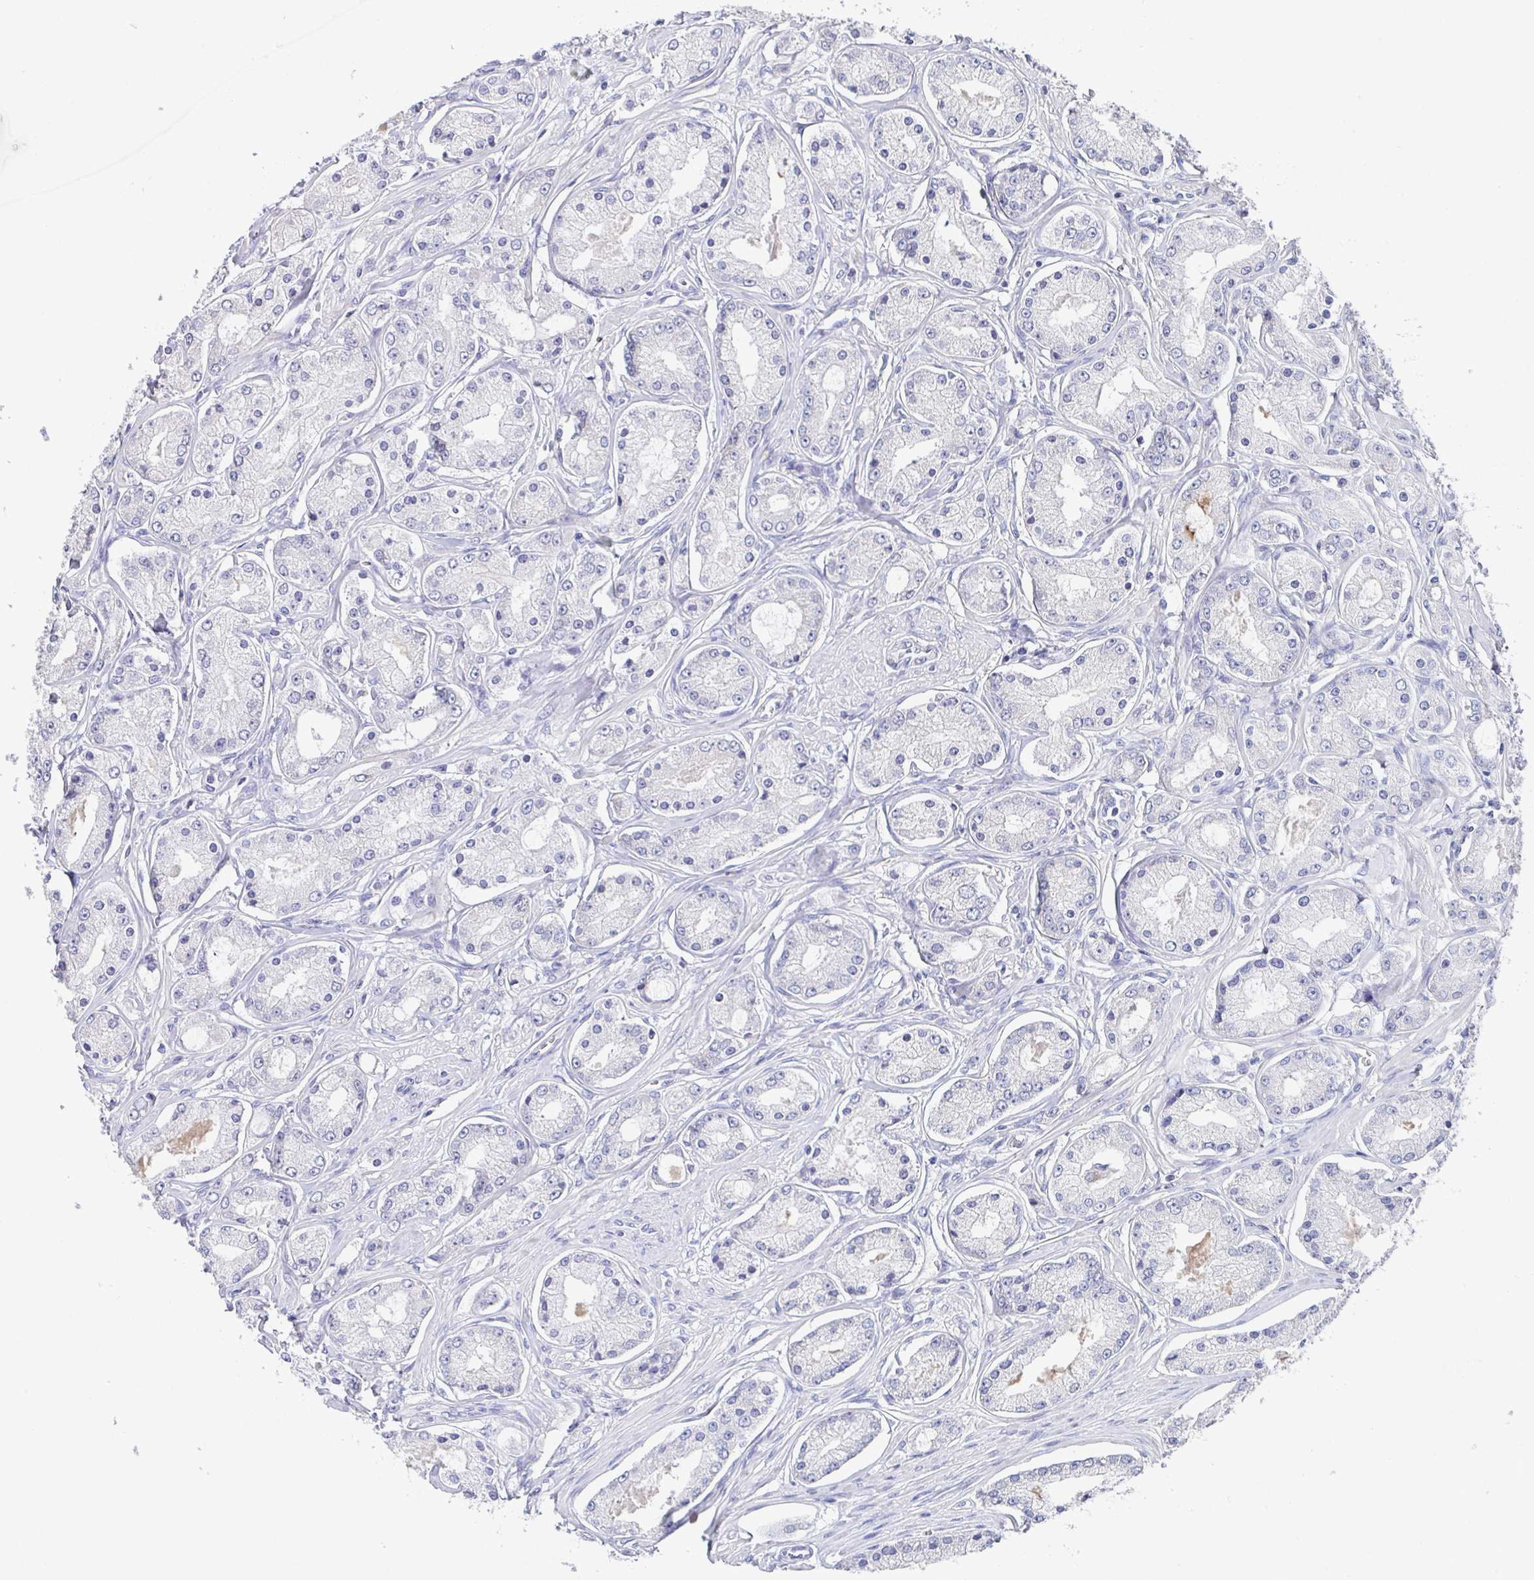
{"staining": {"intensity": "negative", "quantity": "none", "location": "none"}, "tissue": "prostate cancer", "cell_type": "Tumor cells", "image_type": "cancer", "snomed": [{"axis": "morphology", "description": "Adenocarcinoma, High grade"}, {"axis": "topography", "description": "Prostate"}], "caption": "This is an IHC image of high-grade adenocarcinoma (prostate). There is no staining in tumor cells.", "gene": "LRRC58", "patient": {"sex": "male", "age": 66}}